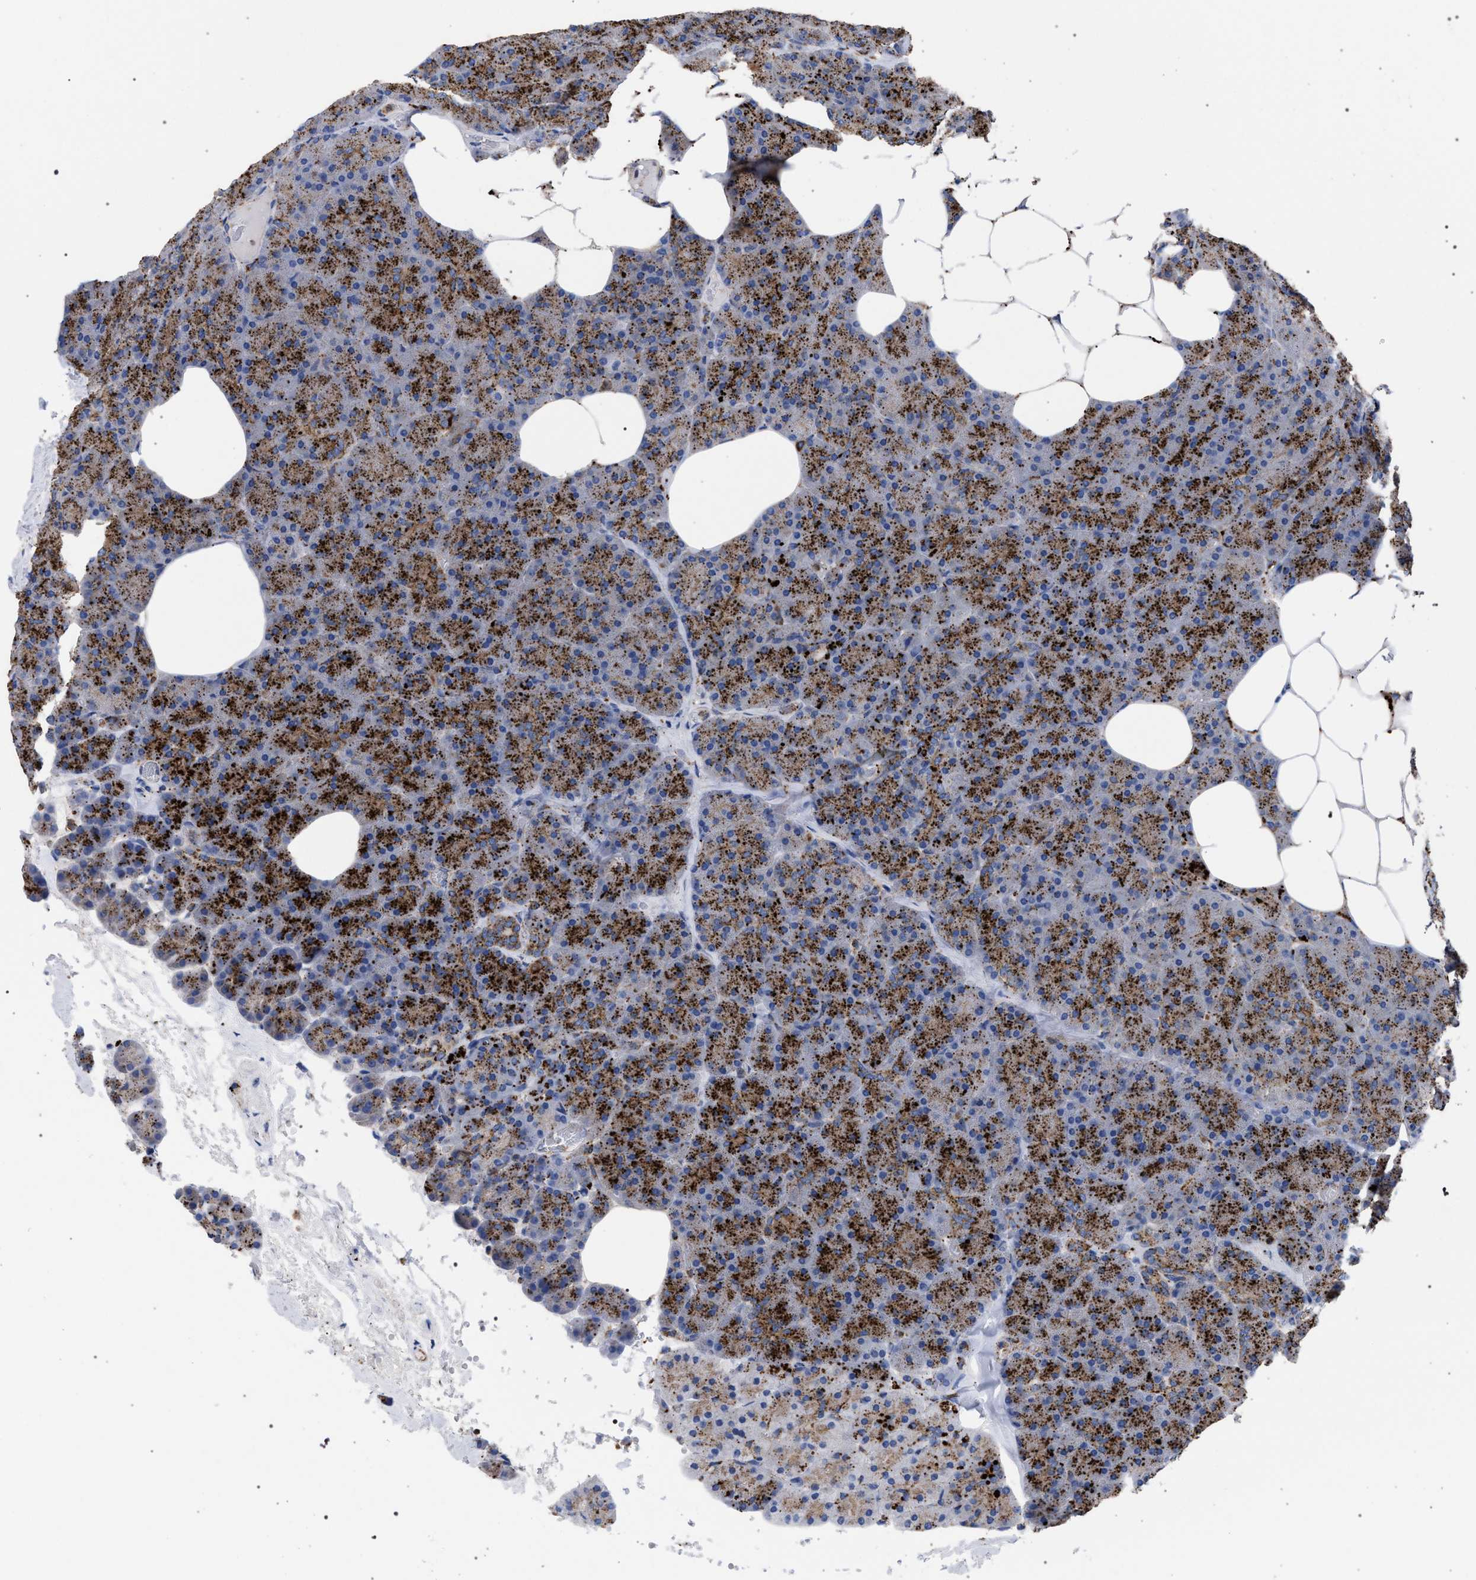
{"staining": {"intensity": "strong", "quantity": ">75%", "location": "cytoplasmic/membranous"}, "tissue": "pancreas", "cell_type": "Exocrine glandular cells", "image_type": "normal", "snomed": [{"axis": "morphology", "description": "Normal tissue, NOS"}, {"axis": "morphology", "description": "Carcinoid, malignant, NOS"}, {"axis": "topography", "description": "Pancreas"}], "caption": "This is a micrograph of immunohistochemistry (IHC) staining of normal pancreas, which shows strong expression in the cytoplasmic/membranous of exocrine glandular cells.", "gene": "PPT1", "patient": {"sex": "female", "age": 35}}